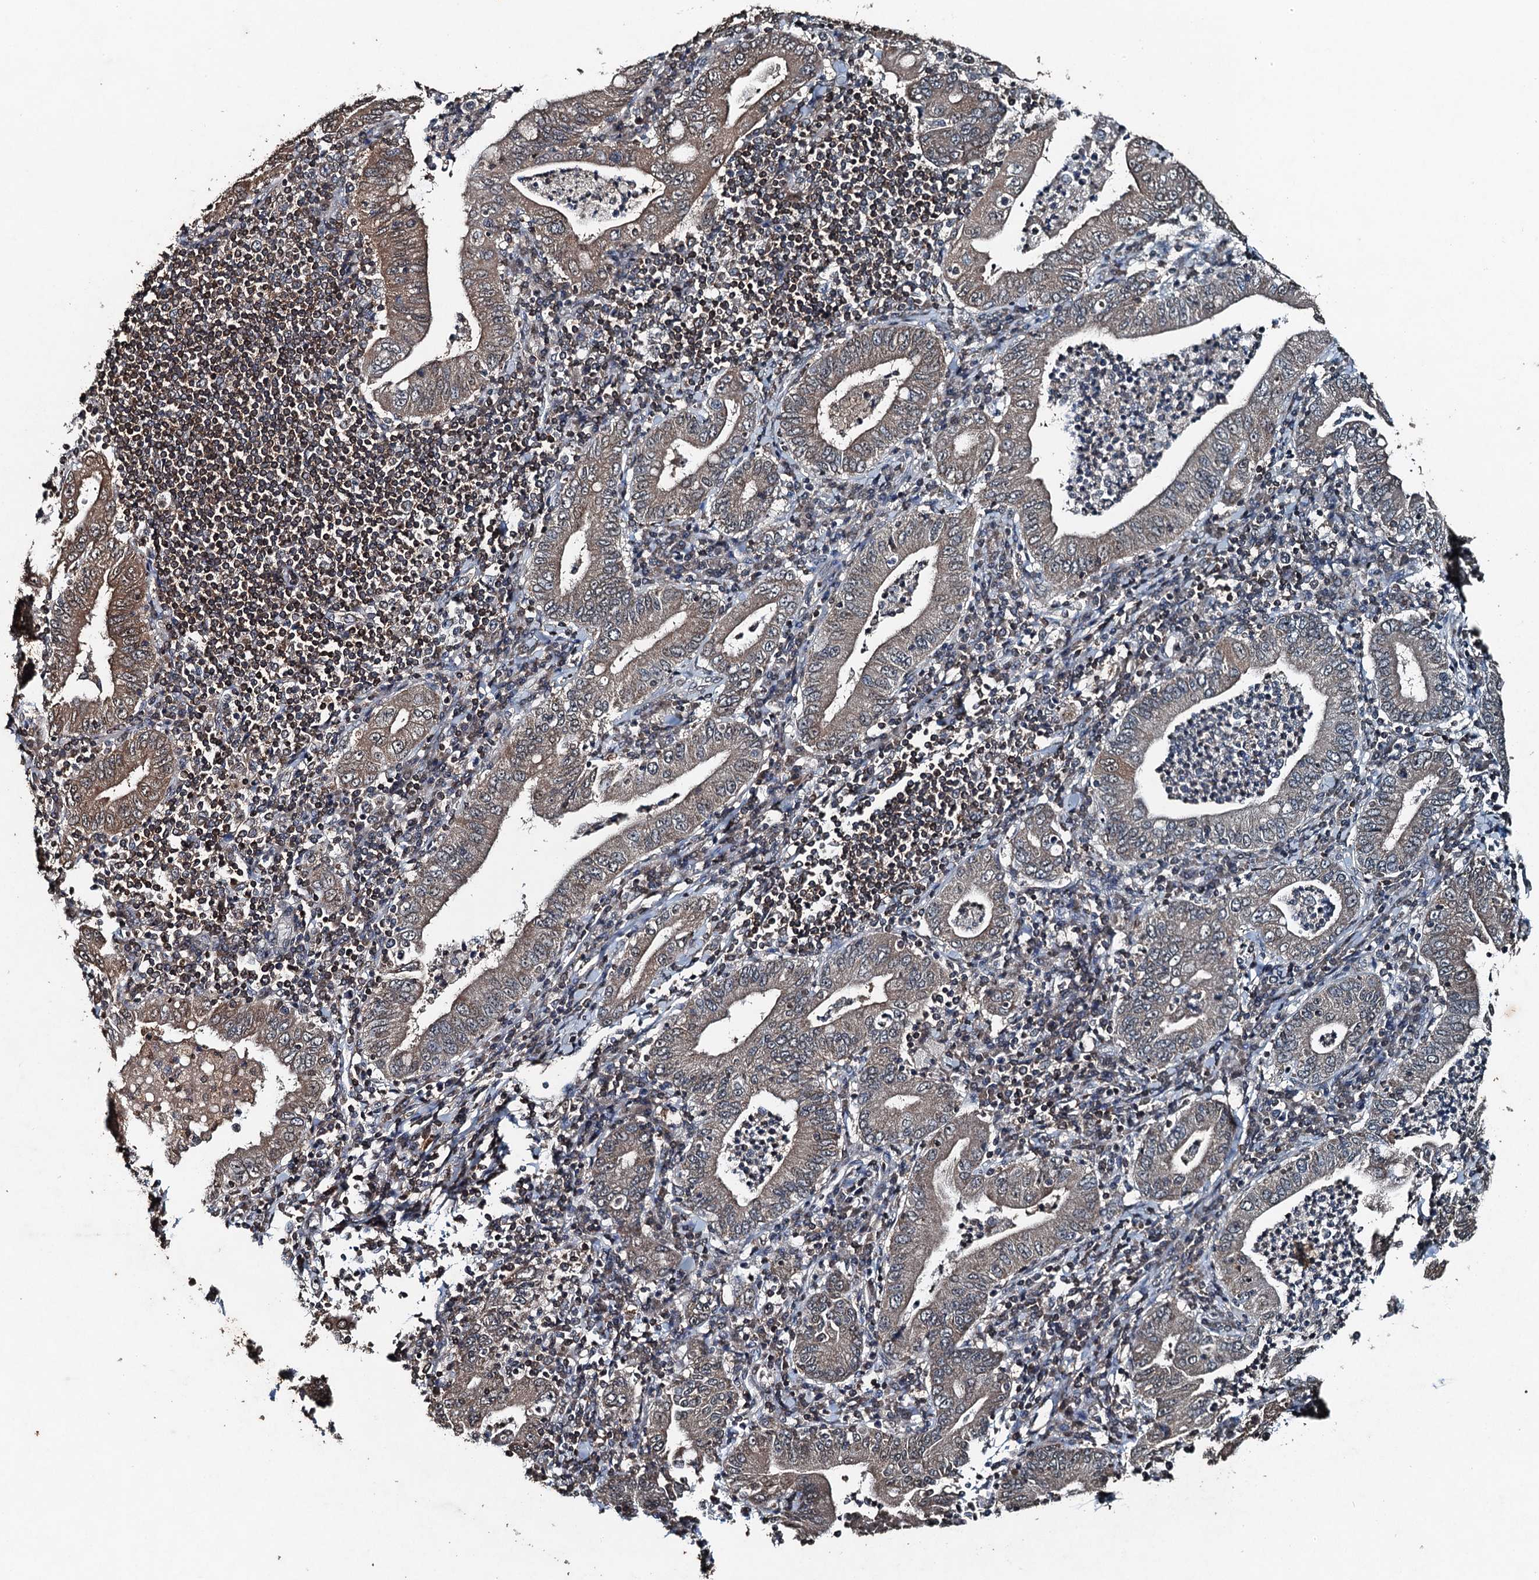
{"staining": {"intensity": "moderate", "quantity": "25%-75%", "location": "cytoplasmic/membranous"}, "tissue": "stomach cancer", "cell_type": "Tumor cells", "image_type": "cancer", "snomed": [{"axis": "morphology", "description": "Normal tissue, NOS"}, {"axis": "morphology", "description": "Adenocarcinoma, NOS"}, {"axis": "topography", "description": "Esophagus"}, {"axis": "topography", "description": "Stomach, upper"}, {"axis": "topography", "description": "Peripheral nerve tissue"}], "caption": "Stomach cancer (adenocarcinoma) was stained to show a protein in brown. There is medium levels of moderate cytoplasmic/membranous staining in about 25%-75% of tumor cells.", "gene": "TCTN1", "patient": {"sex": "male", "age": 62}}